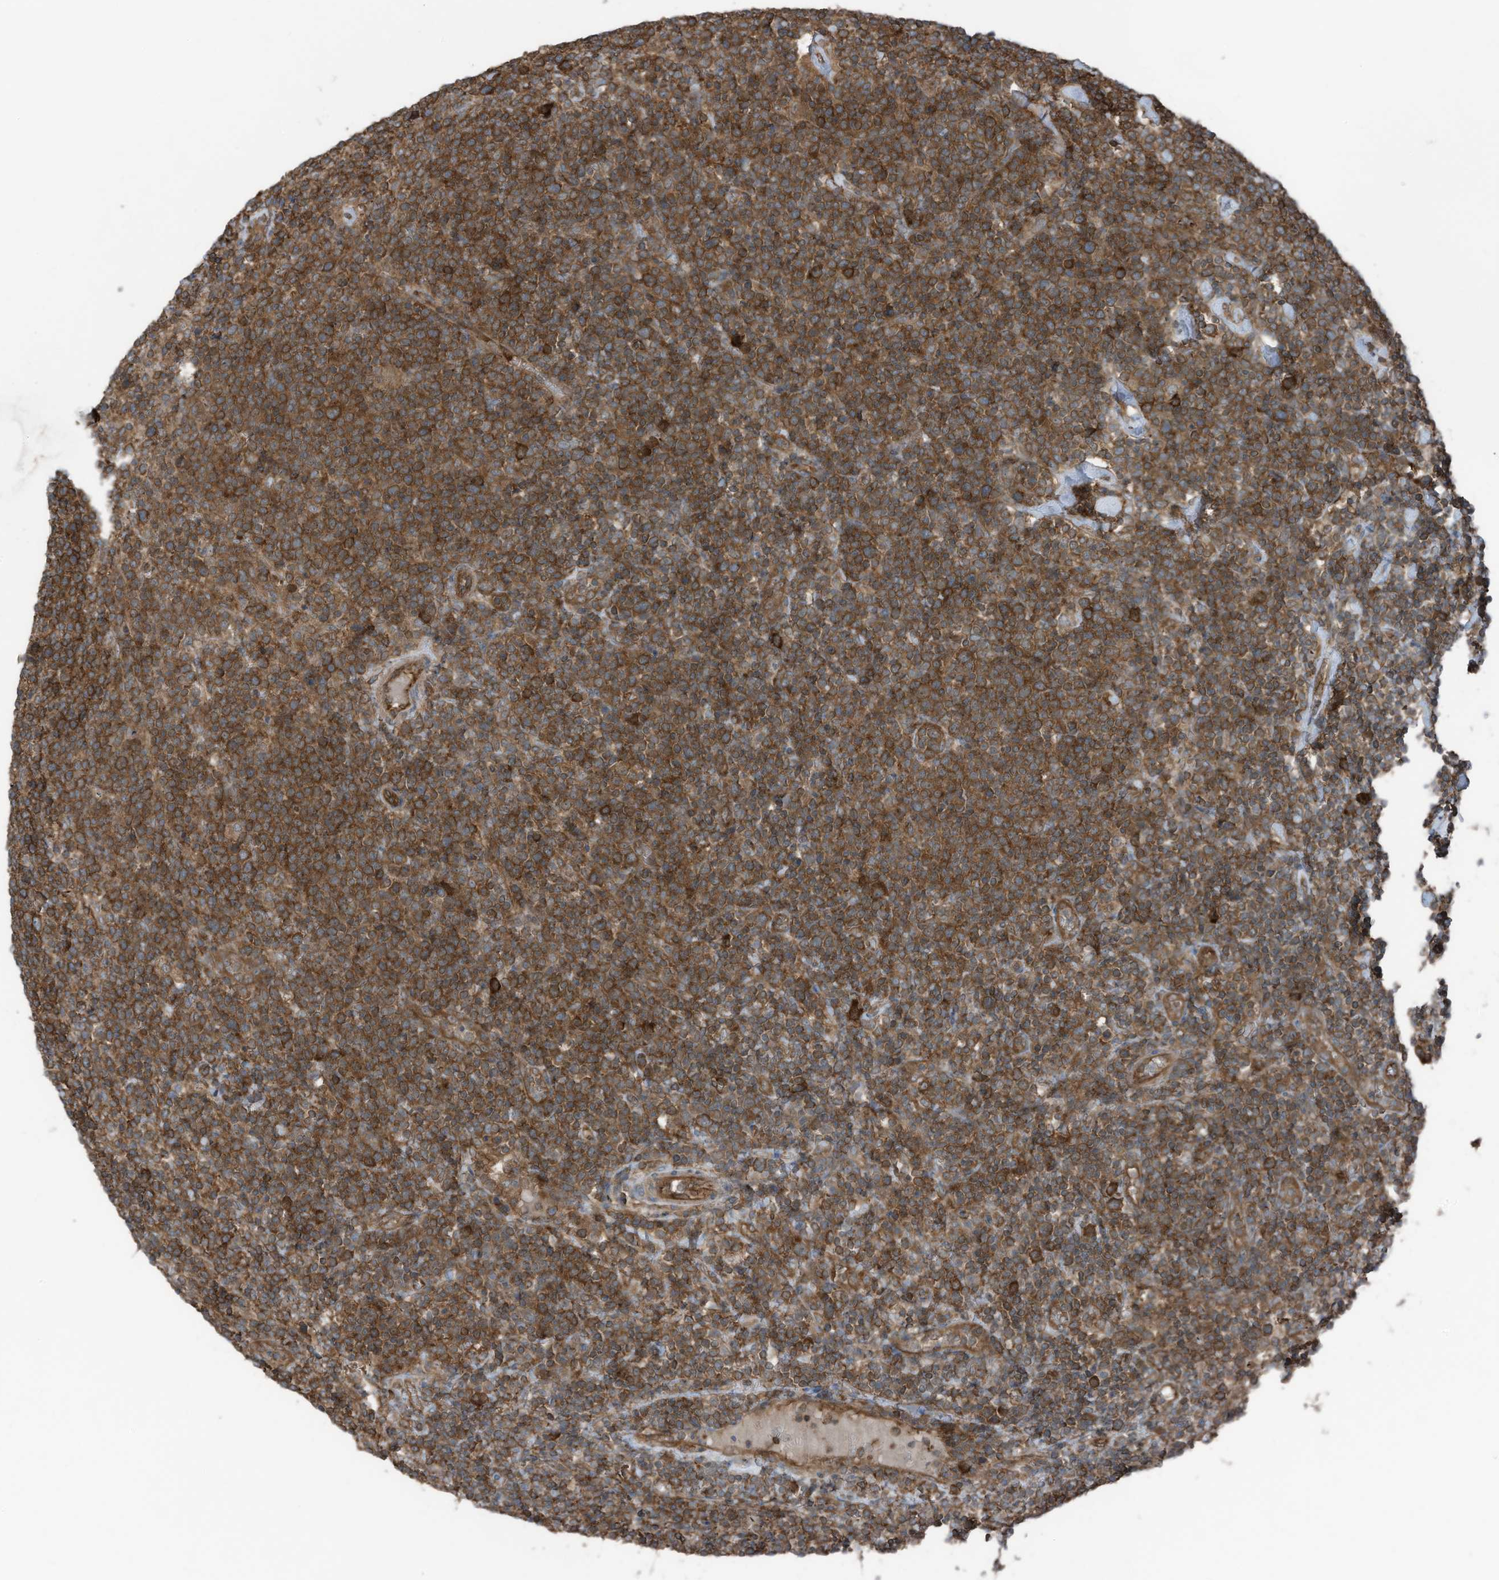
{"staining": {"intensity": "strong", "quantity": ">75%", "location": "cytoplasmic/membranous"}, "tissue": "lymphoma", "cell_type": "Tumor cells", "image_type": "cancer", "snomed": [{"axis": "morphology", "description": "Malignant lymphoma, non-Hodgkin's type, High grade"}, {"axis": "topography", "description": "Lymph node"}], "caption": "High-magnification brightfield microscopy of malignant lymphoma, non-Hodgkin's type (high-grade) stained with DAB (3,3'-diaminobenzidine) (brown) and counterstained with hematoxylin (blue). tumor cells exhibit strong cytoplasmic/membranous positivity is present in about>75% of cells.", "gene": "TXNDC9", "patient": {"sex": "male", "age": 61}}